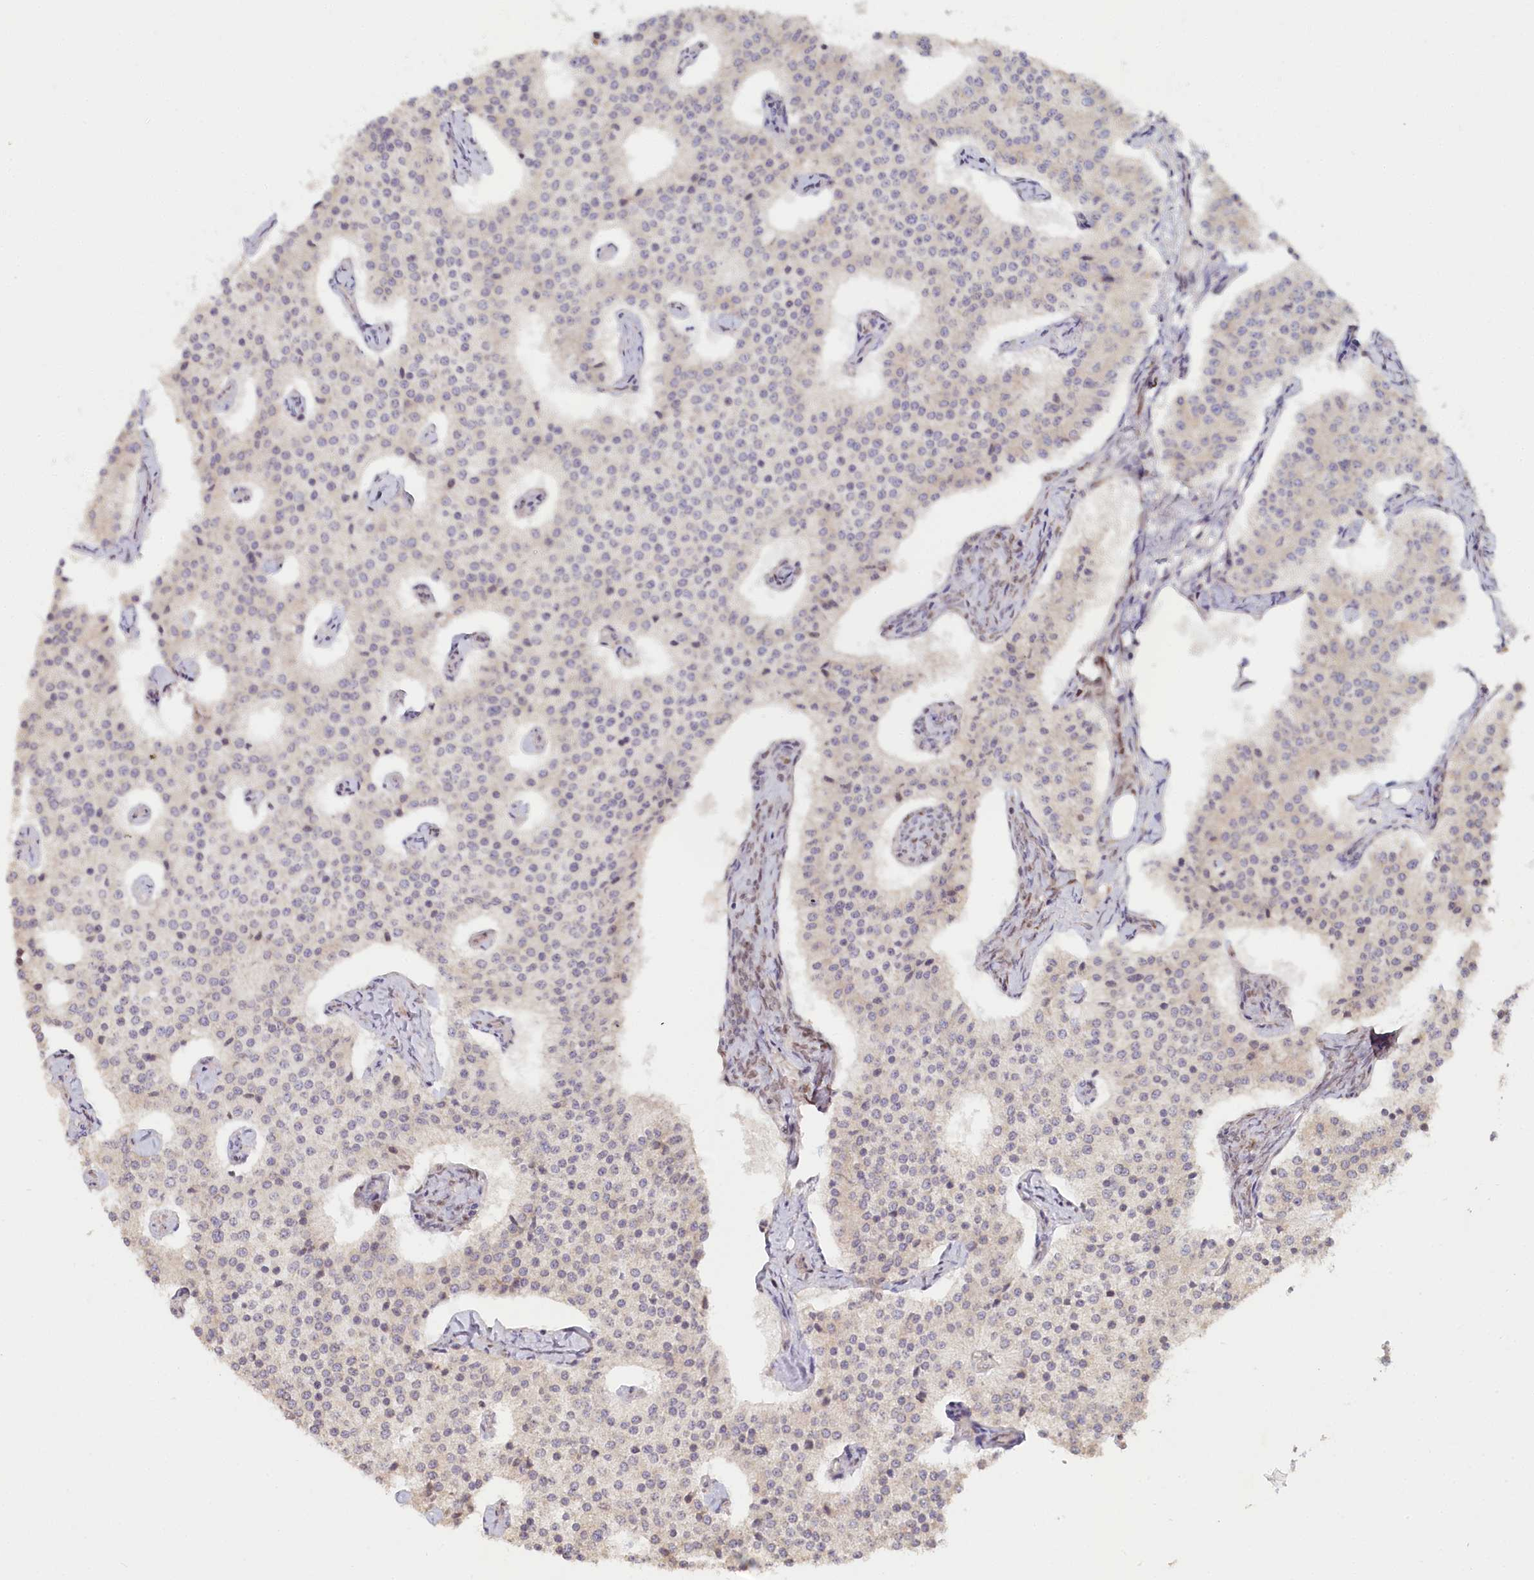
{"staining": {"intensity": "negative", "quantity": "none", "location": "none"}, "tissue": "carcinoid", "cell_type": "Tumor cells", "image_type": "cancer", "snomed": [{"axis": "morphology", "description": "Carcinoid, malignant, NOS"}, {"axis": "topography", "description": "Colon"}], "caption": "Immunohistochemical staining of carcinoid (malignant) reveals no significant staining in tumor cells.", "gene": "TCHP", "patient": {"sex": "female", "age": 52}}